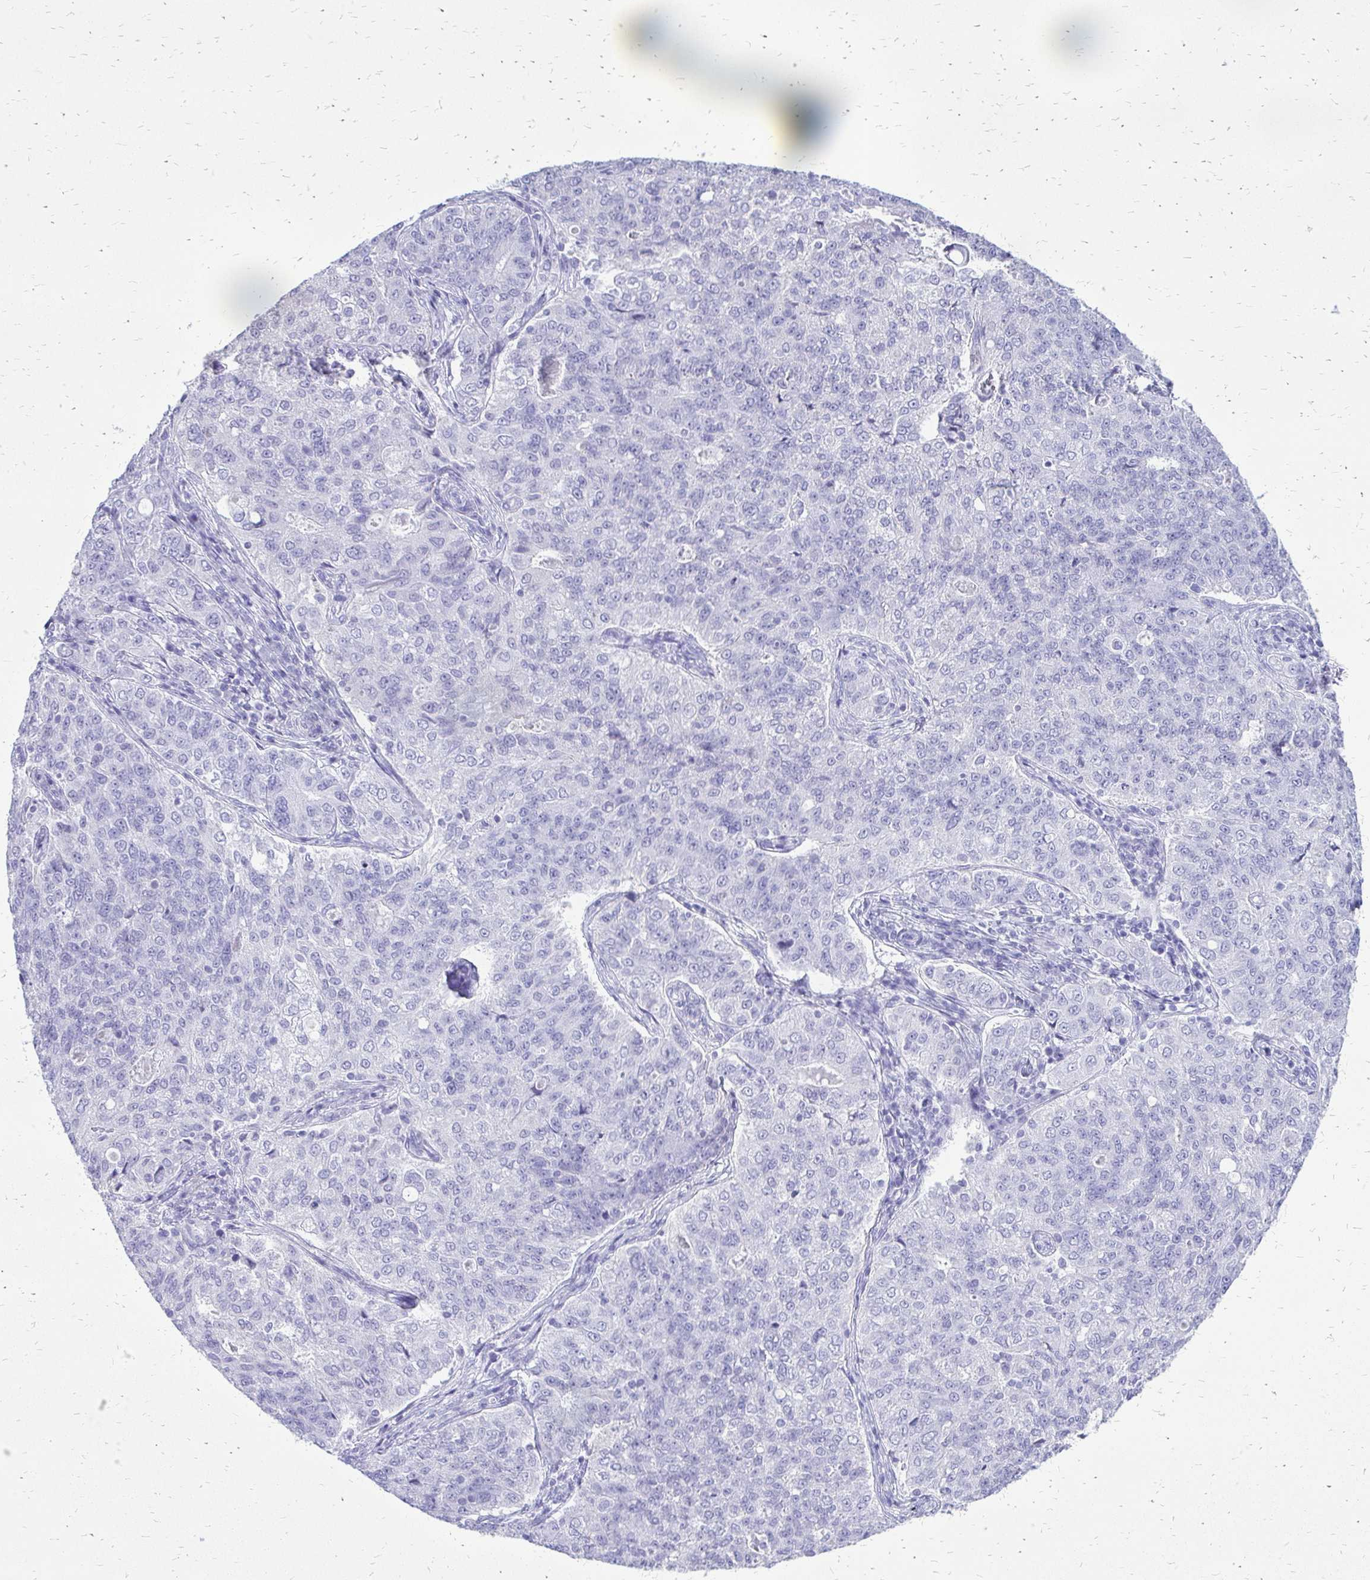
{"staining": {"intensity": "negative", "quantity": "none", "location": "none"}, "tissue": "endometrial cancer", "cell_type": "Tumor cells", "image_type": "cancer", "snomed": [{"axis": "morphology", "description": "Adenocarcinoma, NOS"}, {"axis": "topography", "description": "Endometrium"}], "caption": "DAB (3,3'-diaminobenzidine) immunohistochemical staining of human endometrial cancer shows no significant staining in tumor cells.", "gene": "SLC32A1", "patient": {"sex": "female", "age": 43}}